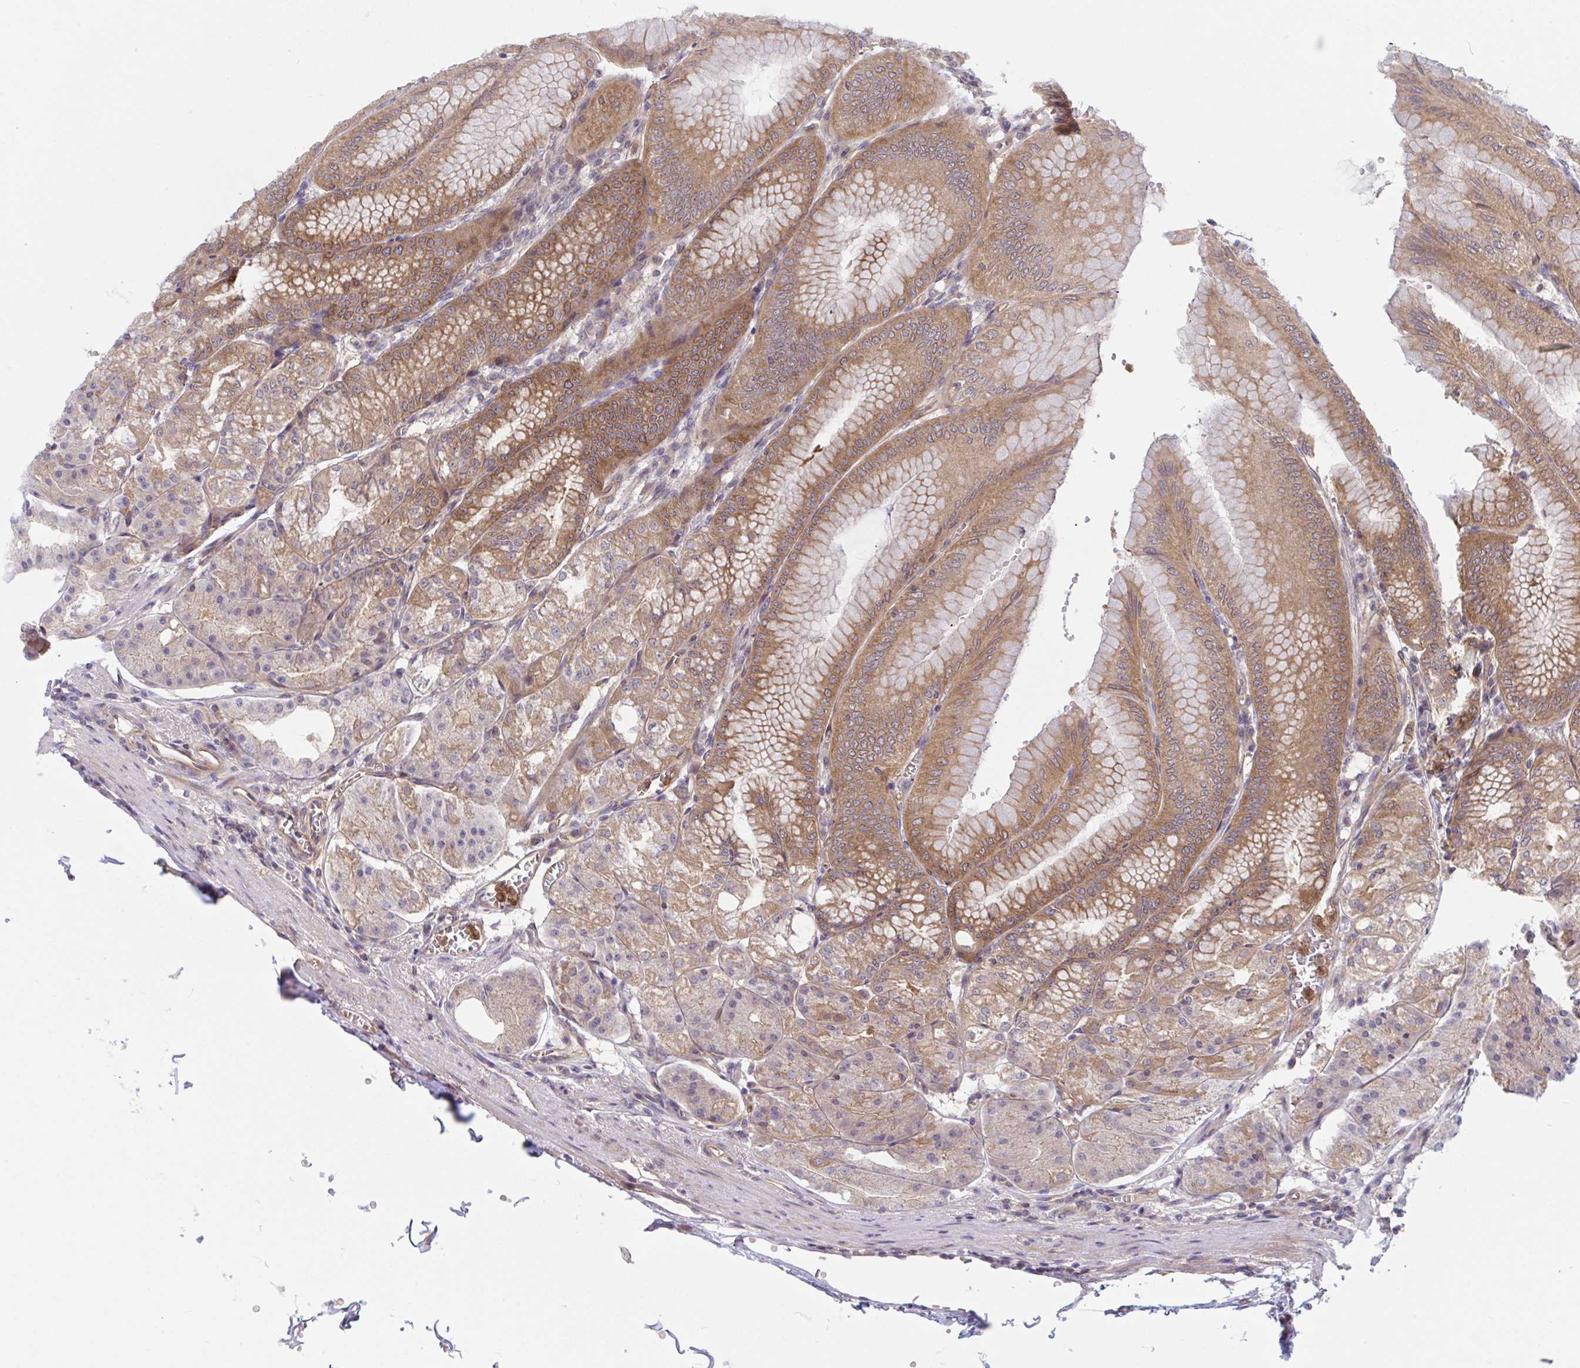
{"staining": {"intensity": "moderate", "quantity": ">75%", "location": "cytoplasmic/membranous"}, "tissue": "stomach", "cell_type": "Glandular cells", "image_type": "normal", "snomed": [{"axis": "morphology", "description": "Normal tissue, NOS"}, {"axis": "topography", "description": "Stomach, lower"}], "caption": "Immunohistochemical staining of normal stomach exhibits >75% levels of moderate cytoplasmic/membranous protein positivity in about >75% of glandular cells.", "gene": "LMNTD2", "patient": {"sex": "male", "age": 71}}